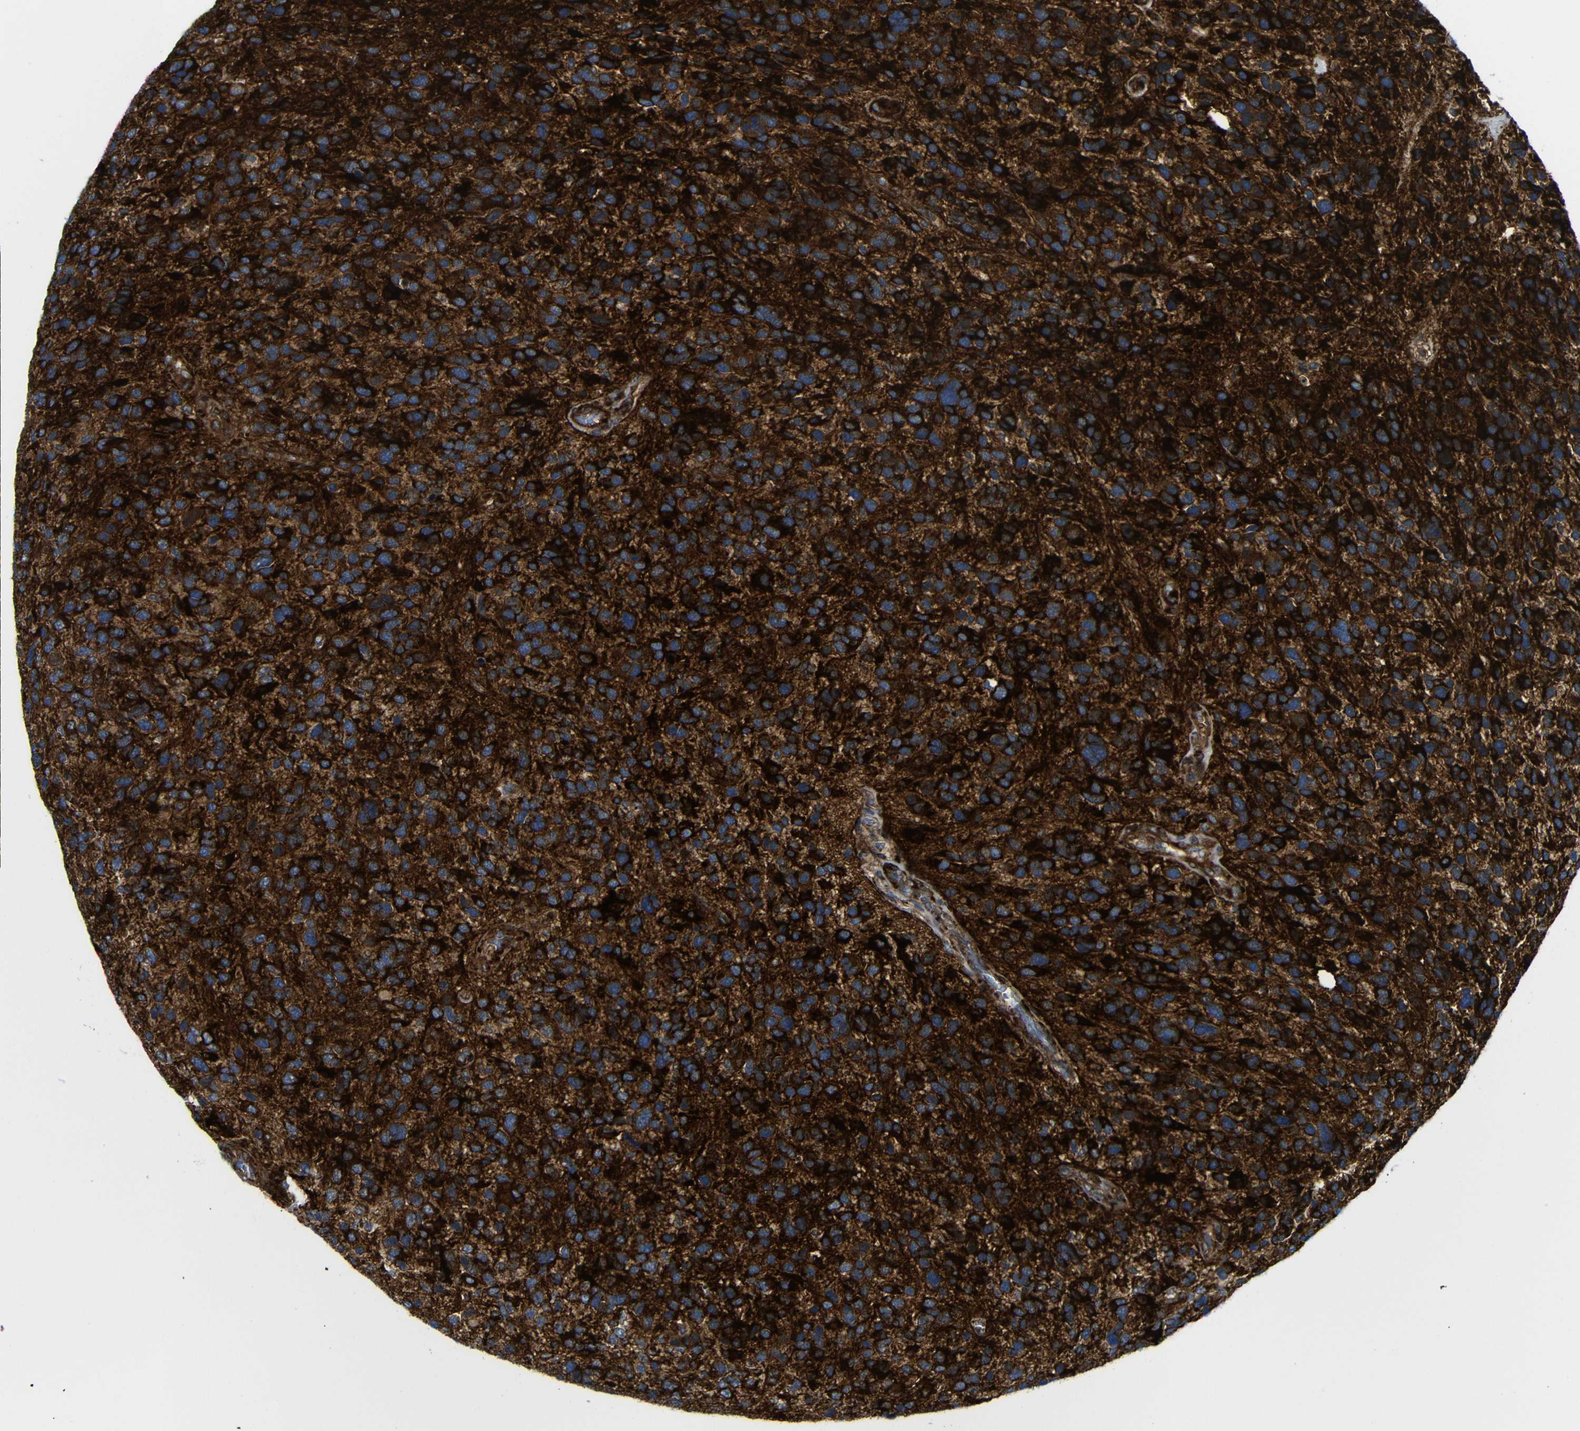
{"staining": {"intensity": "strong", "quantity": ">75%", "location": "cytoplasmic/membranous"}, "tissue": "glioma", "cell_type": "Tumor cells", "image_type": "cancer", "snomed": [{"axis": "morphology", "description": "Glioma, malignant, High grade"}, {"axis": "topography", "description": "Brain"}], "caption": "High-grade glioma (malignant) was stained to show a protein in brown. There is high levels of strong cytoplasmic/membranous positivity in approximately >75% of tumor cells.", "gene": "PARP14", "patient": {"sex": "female", "age": 58}}